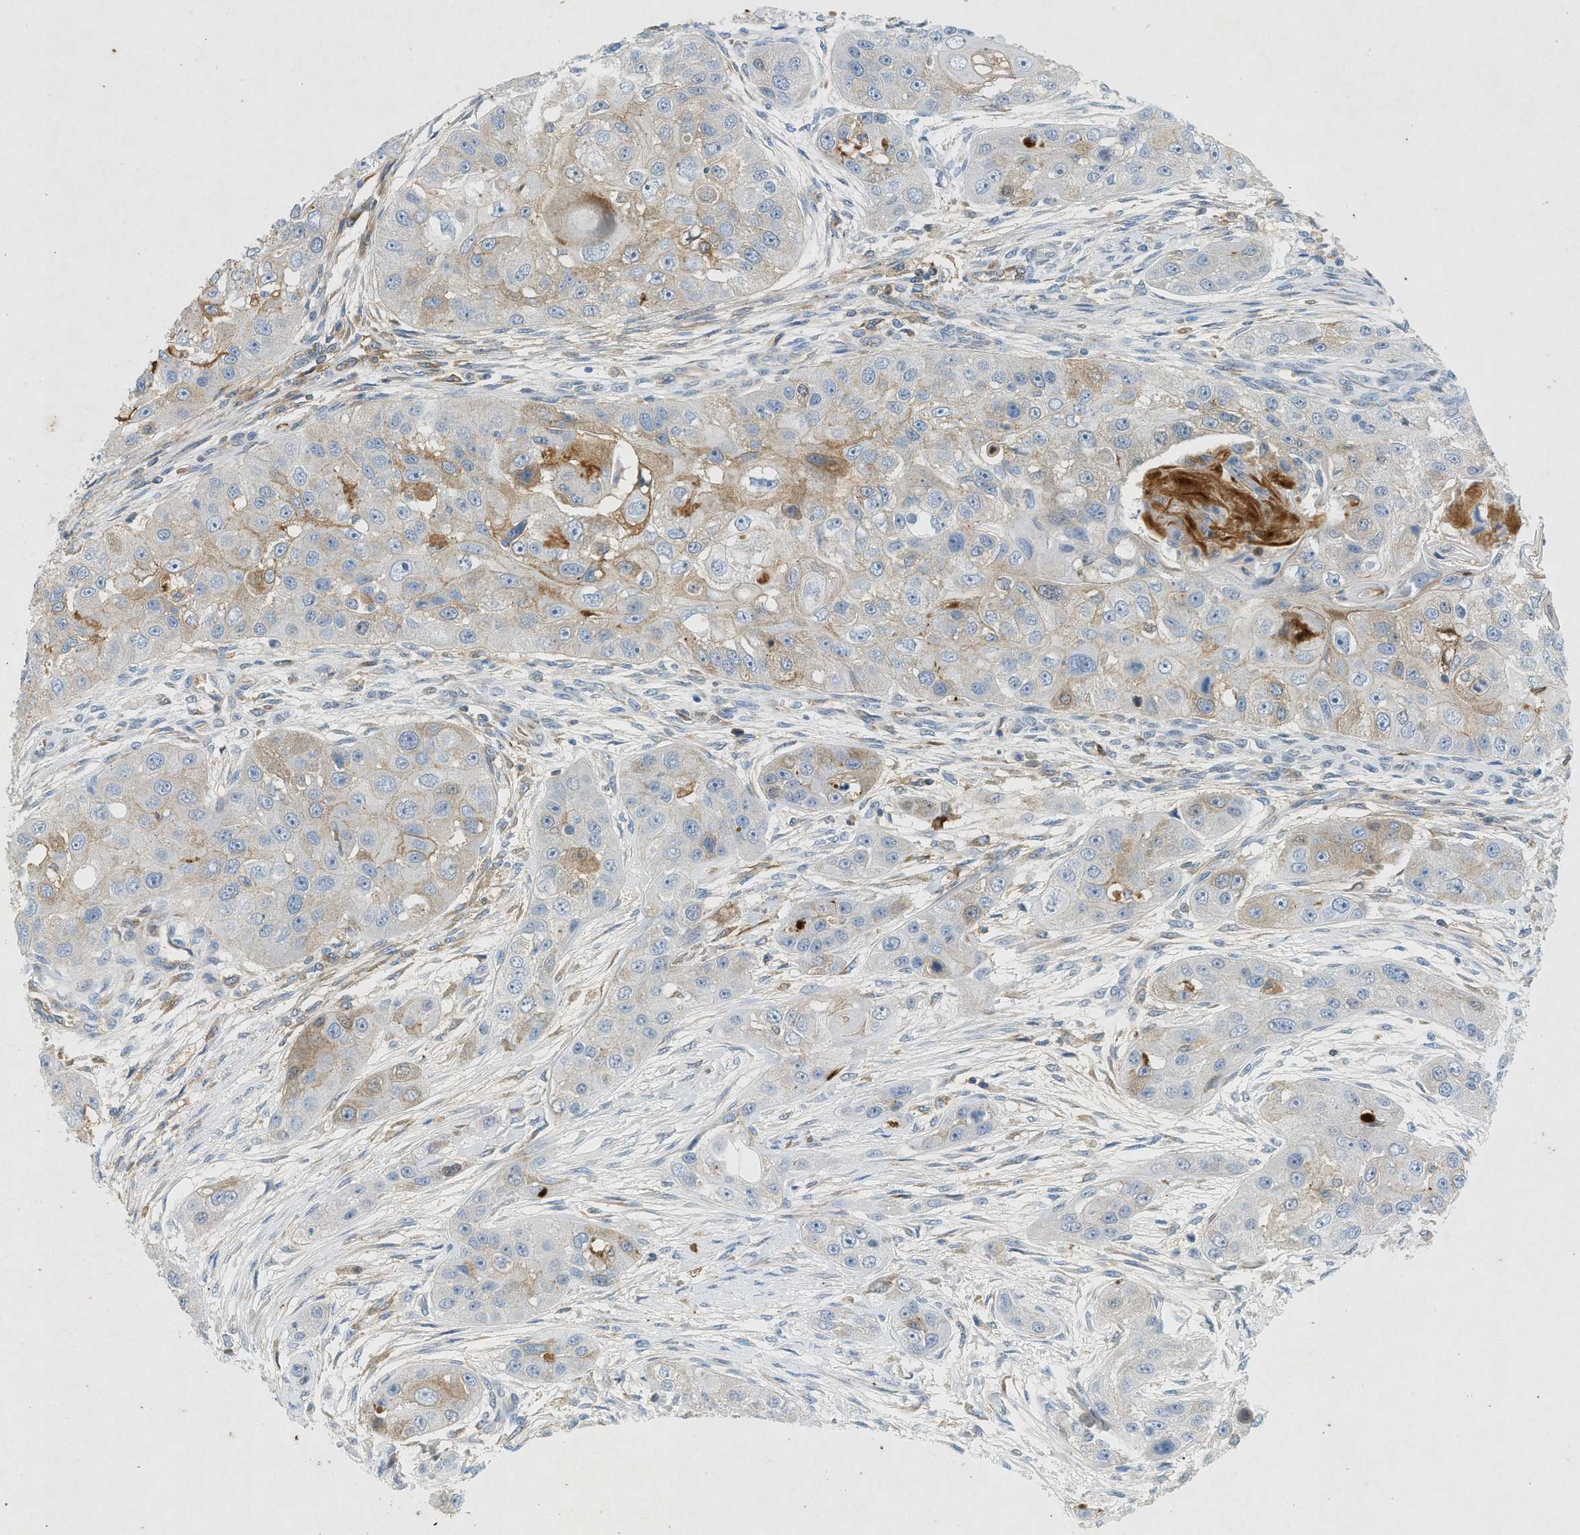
{"staining": {"intensity": "weak", "quantity": "25%-75%", "location": "cytoplasmic/membranous"}, "tissue": "head and neck cancer", "cell_type": "Tumor cells", "image_type": "cancer", "snomed": [{"axis": "morphology", "description": "Normal tissue, NOS"}, {"axis": "morphology", "description": "Squamous cell carcinoma, NOS"}, {"axis": "topography", "description": "Skeletal muscle"}, {"axis": "topography", "description": "Head-Neck"}], "caption": "Immunohistochemical staining of head and neck cancer demonstrates weak cytoplasmic/membranous protein staining in about 25%-75% of tumor cells.", "gene": "F2", "patient": {"sex": "male", "age": 51}}